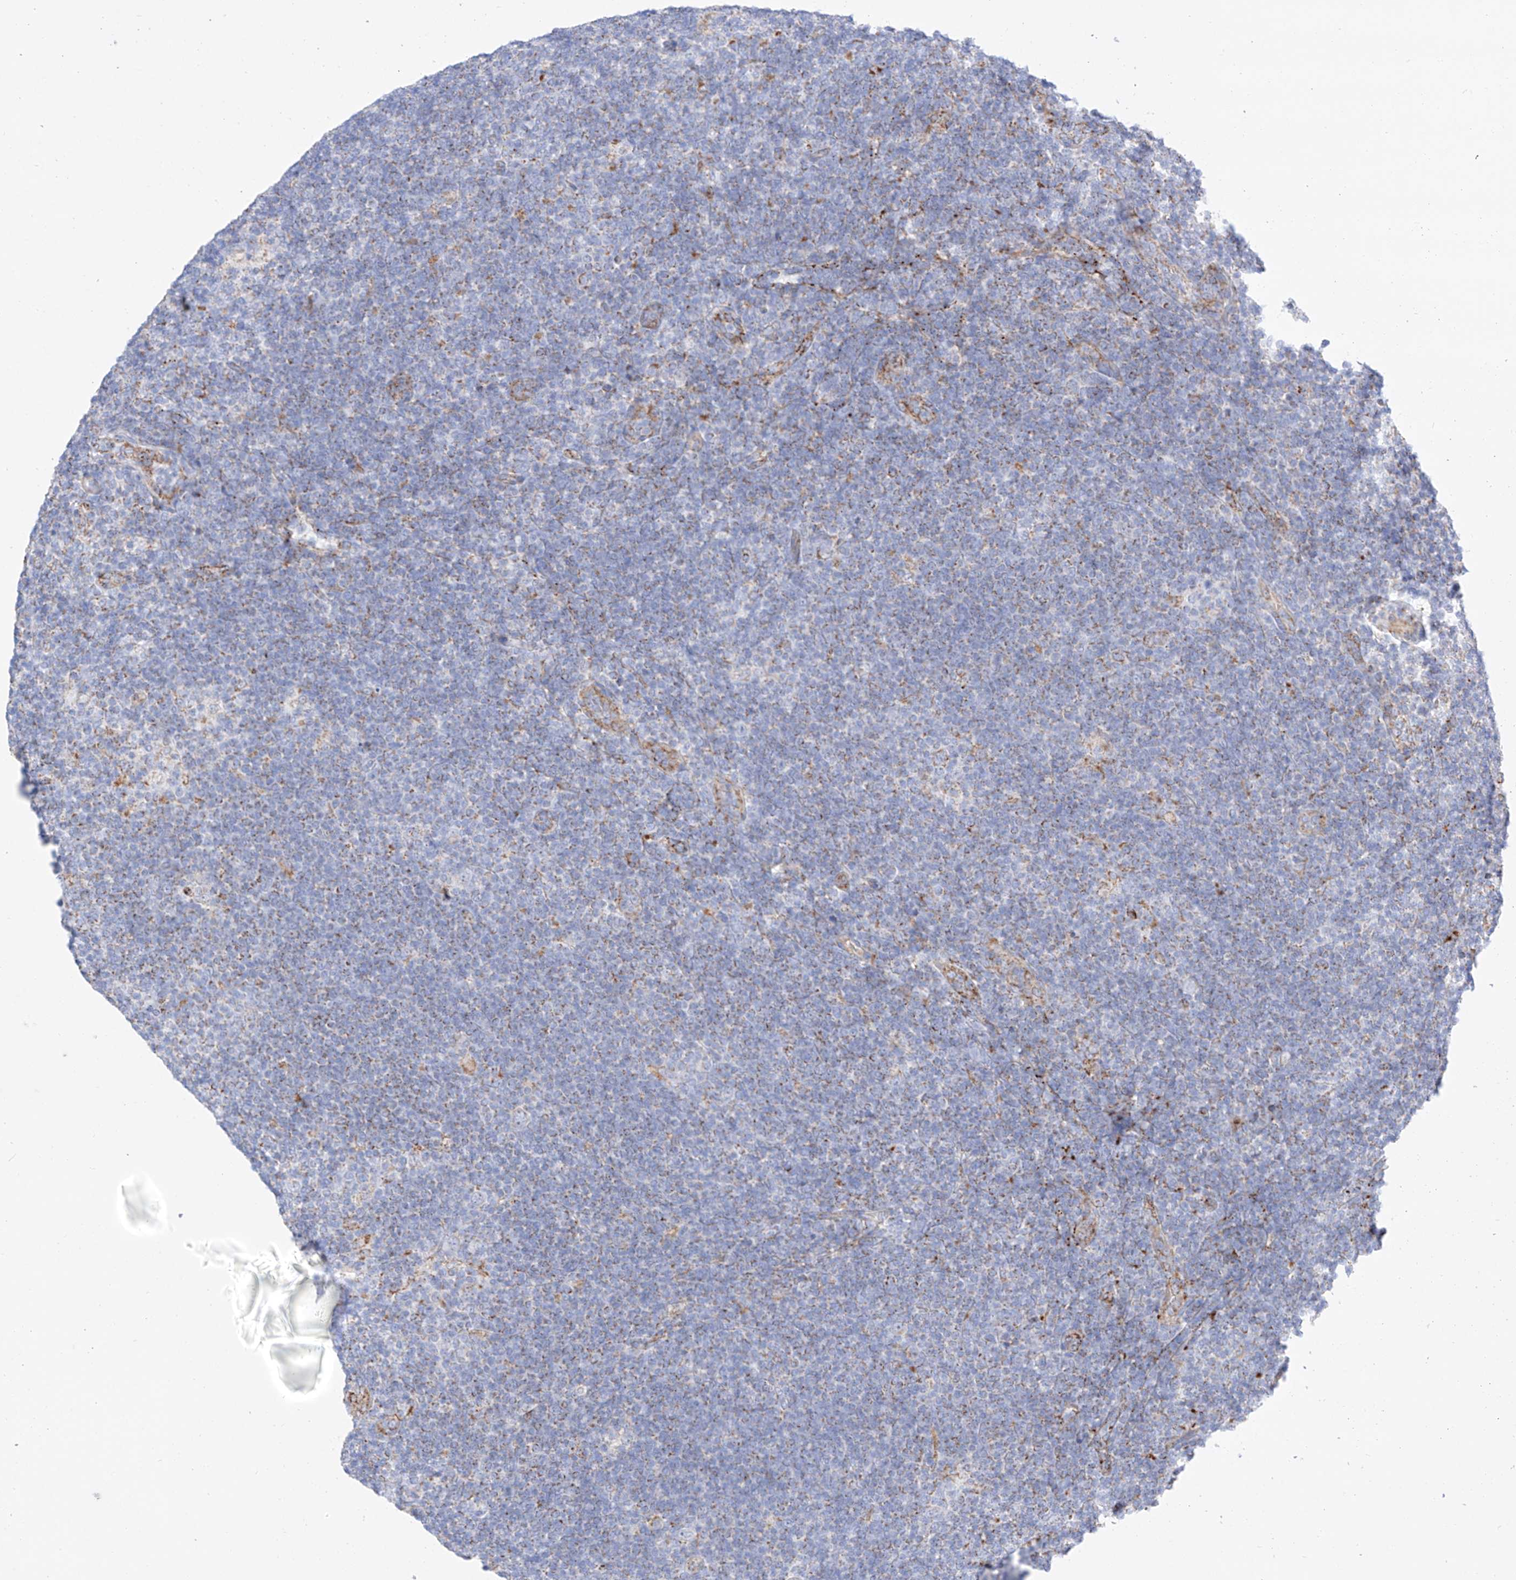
{"staining": {"intensity": "moderate", "quantity": "25%-75%", "location": "cytoplasmic/membranous"}, "tissue": "lymphoma", "cell_type": "Tumor cells", "image_type": "cancer", "snomed": [{"axis": "morphology", "description": "Hodgkin's disease, NOS"}, {"axis": "topography", "description": "Lymph node"}], "caption": "About 25%-75% of tumor cells in human lymphoma display moderate cytoplasmic/membranous protein expression as visualized by brown immunohistochemical staining.", "gene": "C6orf62", "patient": {"sex": "female", "age": 57}}